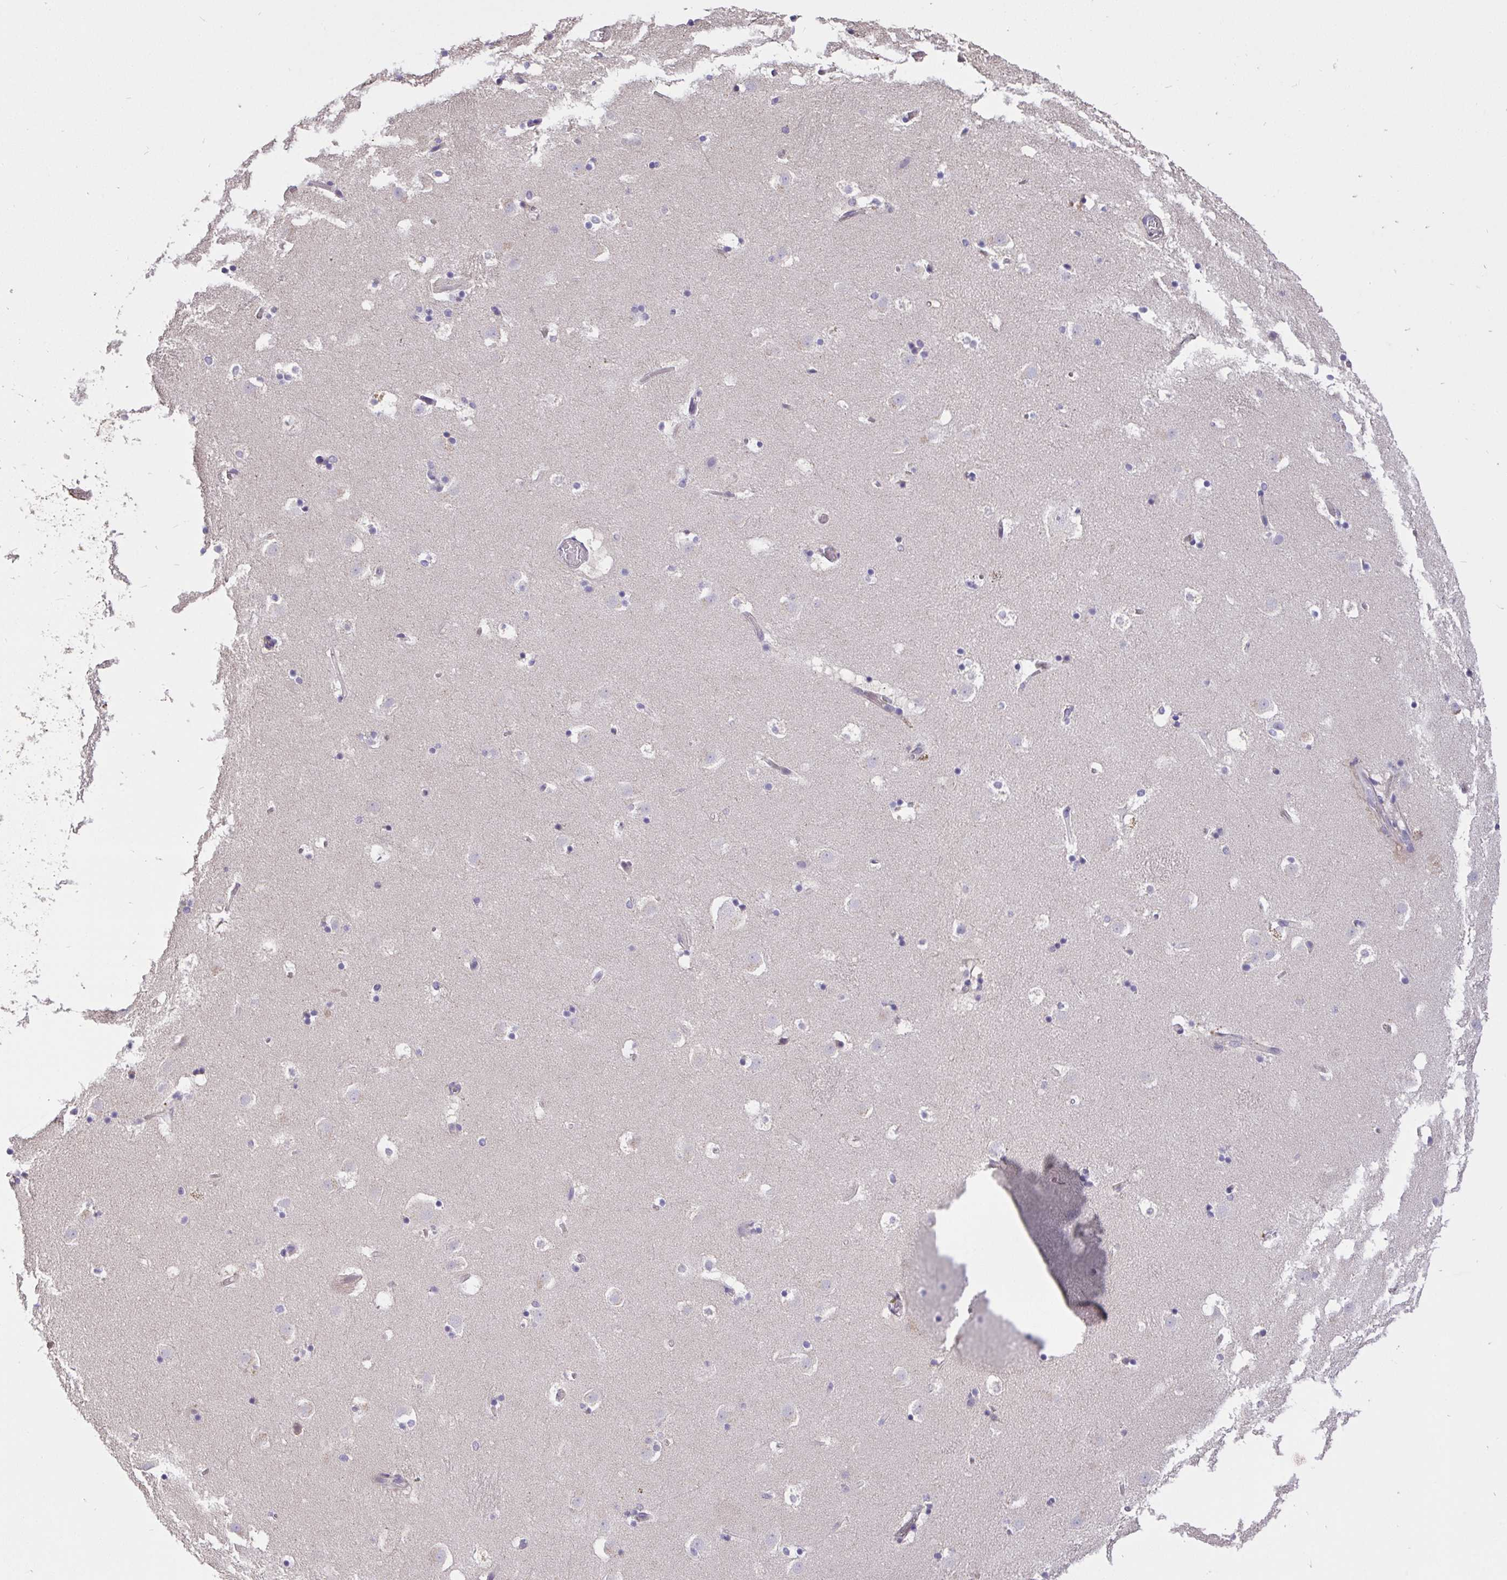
{"staining": {"intensity": "negative", "quantity": "none", "location": "none"}, "tissue": "caudate", "cell_type": "Glial cells", "image_type": "normal", "snomed": [{"axis": "morphology", "description": "Normal tissue, NOS"}, {"axis": "topography", "description": "Lateral ventricle wall"}], "caption": "IHC histopathology image of benign caudate stained for a protein (brown), which exhibits no positivity in glial cells. (DAB immunohistochemistry with hematoxylin counter stain).", "gene": "C19orf54", "patient": {"sex": "male", "age": 37}}